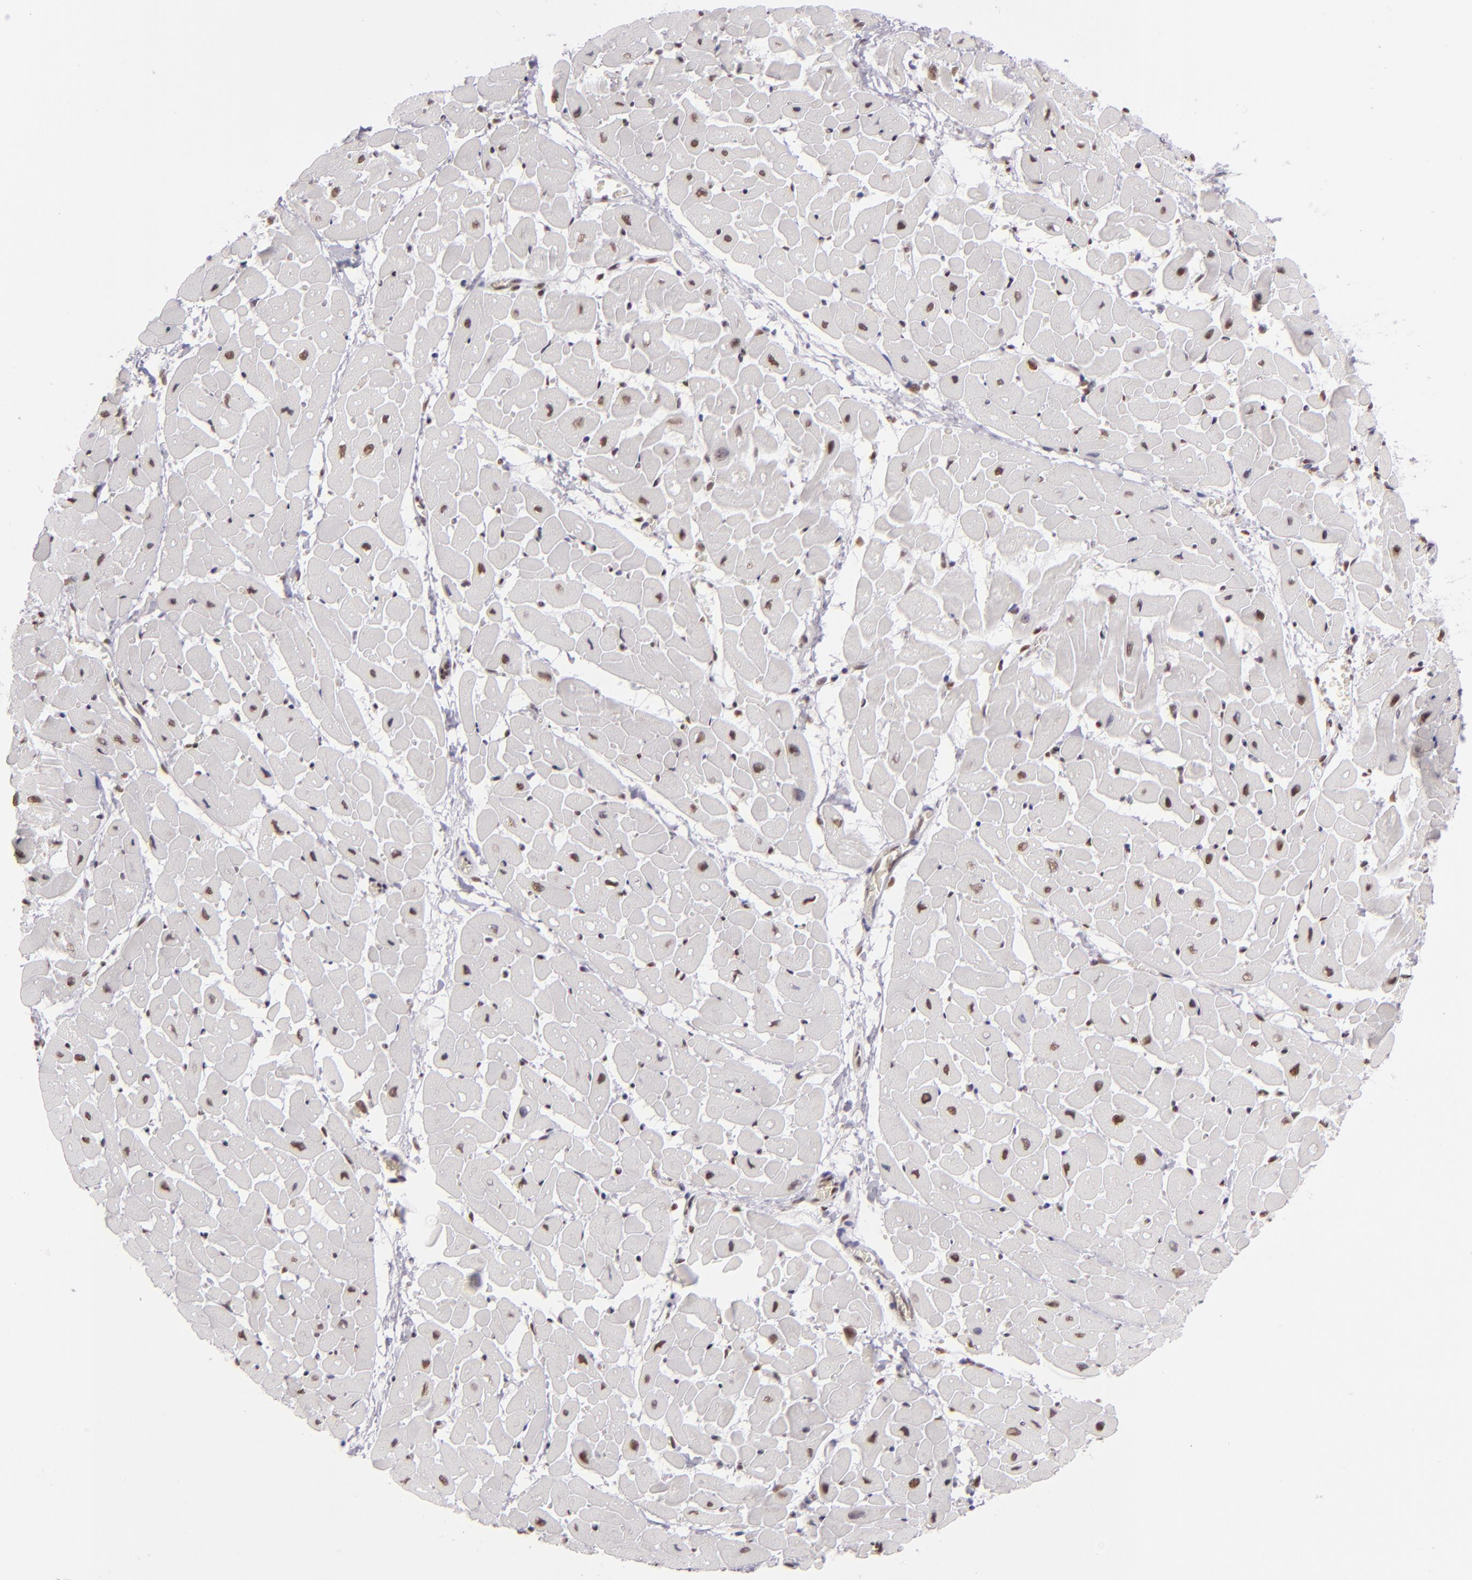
{"staining": {"intensity": "weak", "quantity": "25%-75%", "location": "nuclear"}, "tissue": "heart muscle", "cell_type": "Cardiomyocytes", "image_type": "normal", "snomed": [{"axis": "morphology", "description": "Normal tissue, NOS"}, {"axis": "topography", "description": "Heart"}], "caption": "Weak nuclear positivity for a protein is present in approximately 25%-75% of cardiomyocytes of unremarkable heart muscle using immunohistochemistry (IHC).", "gene": "BRD8", "patient": {"sex": "male", "age": 45}}